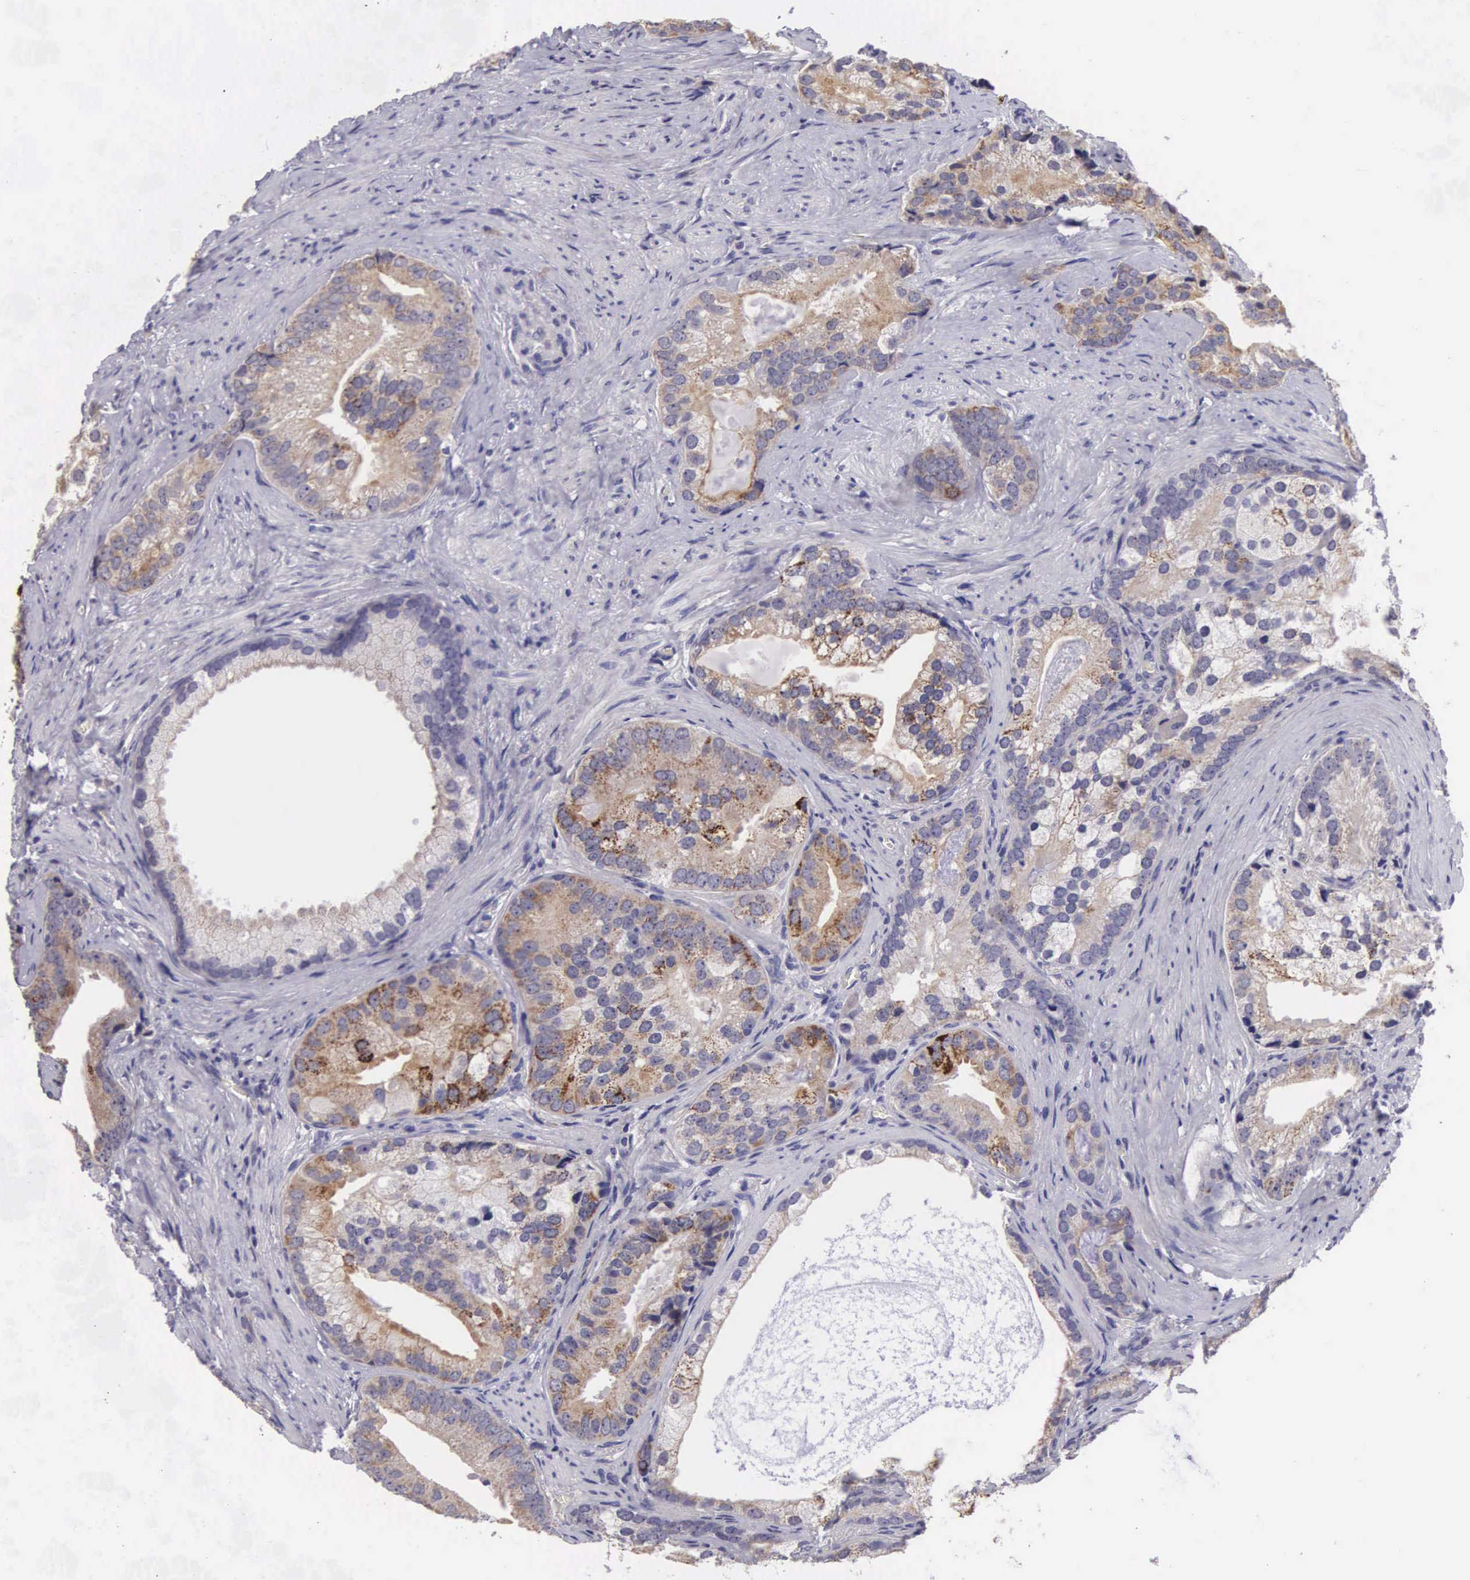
{"staining": {"intensity": "strong", "quantity": "25%-75%", "location": "cytoplasmic/membranous"}, "tissue": "prostate cancer", "cell_type": "Tumor cells", "image_type": "cancer", "snomed": [{"axis": "morphology", "description": "Adenocarcinoma, Low grade"}, {"axis": "topography", "description": "Prostate"}], "caption": "This photomicrograph reveals IHC staining of human adenocarcinoma (low-grade) (prostate), with high strong cytoplasmic/membranous expression in about 25%-75% of tumor cells.", "gene": "ARG2", "patient": {"sex": "male", "age": 71}}